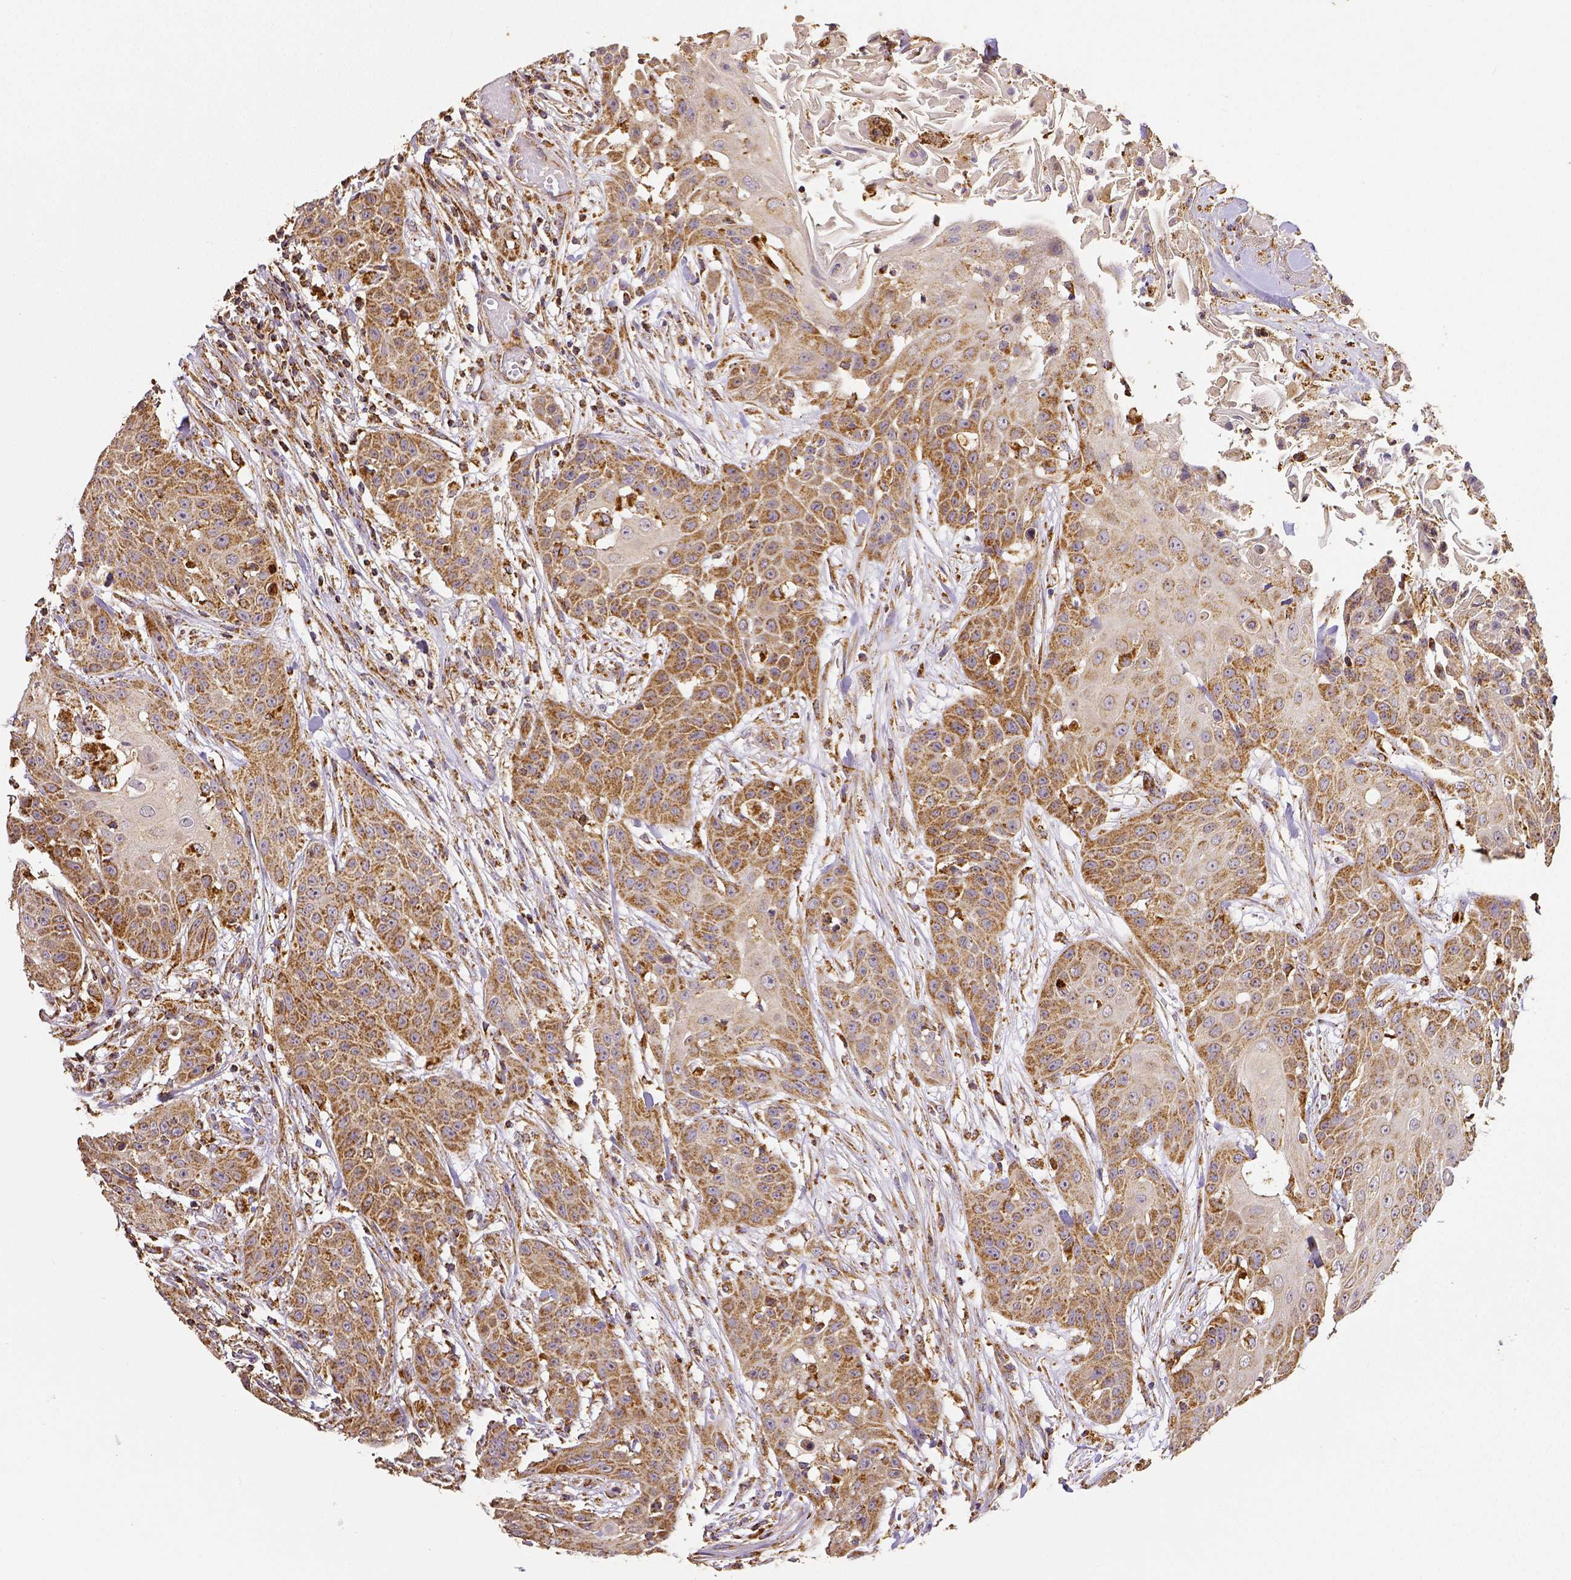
{"staining": {"intensity": "moderate", "quantity": ">75%", "location": "cytoplasmic/membranous"}, "tissue": "head and neck cancer", "cell_type": "Tumor cells", "image_type": "cancer", "snomed": [{"axis": "morphology", "description": "Squamous cell carcinoma, NOS"}, {"axis": "topography", "description": "Oral tissue"}, {"axis": "topography", "description": "Head-Neck"}], "caption": "A histopathology image of human head and neck squamous cell carcinoma stained for a protein exhibits moderate cytoplasmic/membranous brown staining in tumor cells.", "gene": "SDHB", "patient": {"sex": "female", "age": 55}}